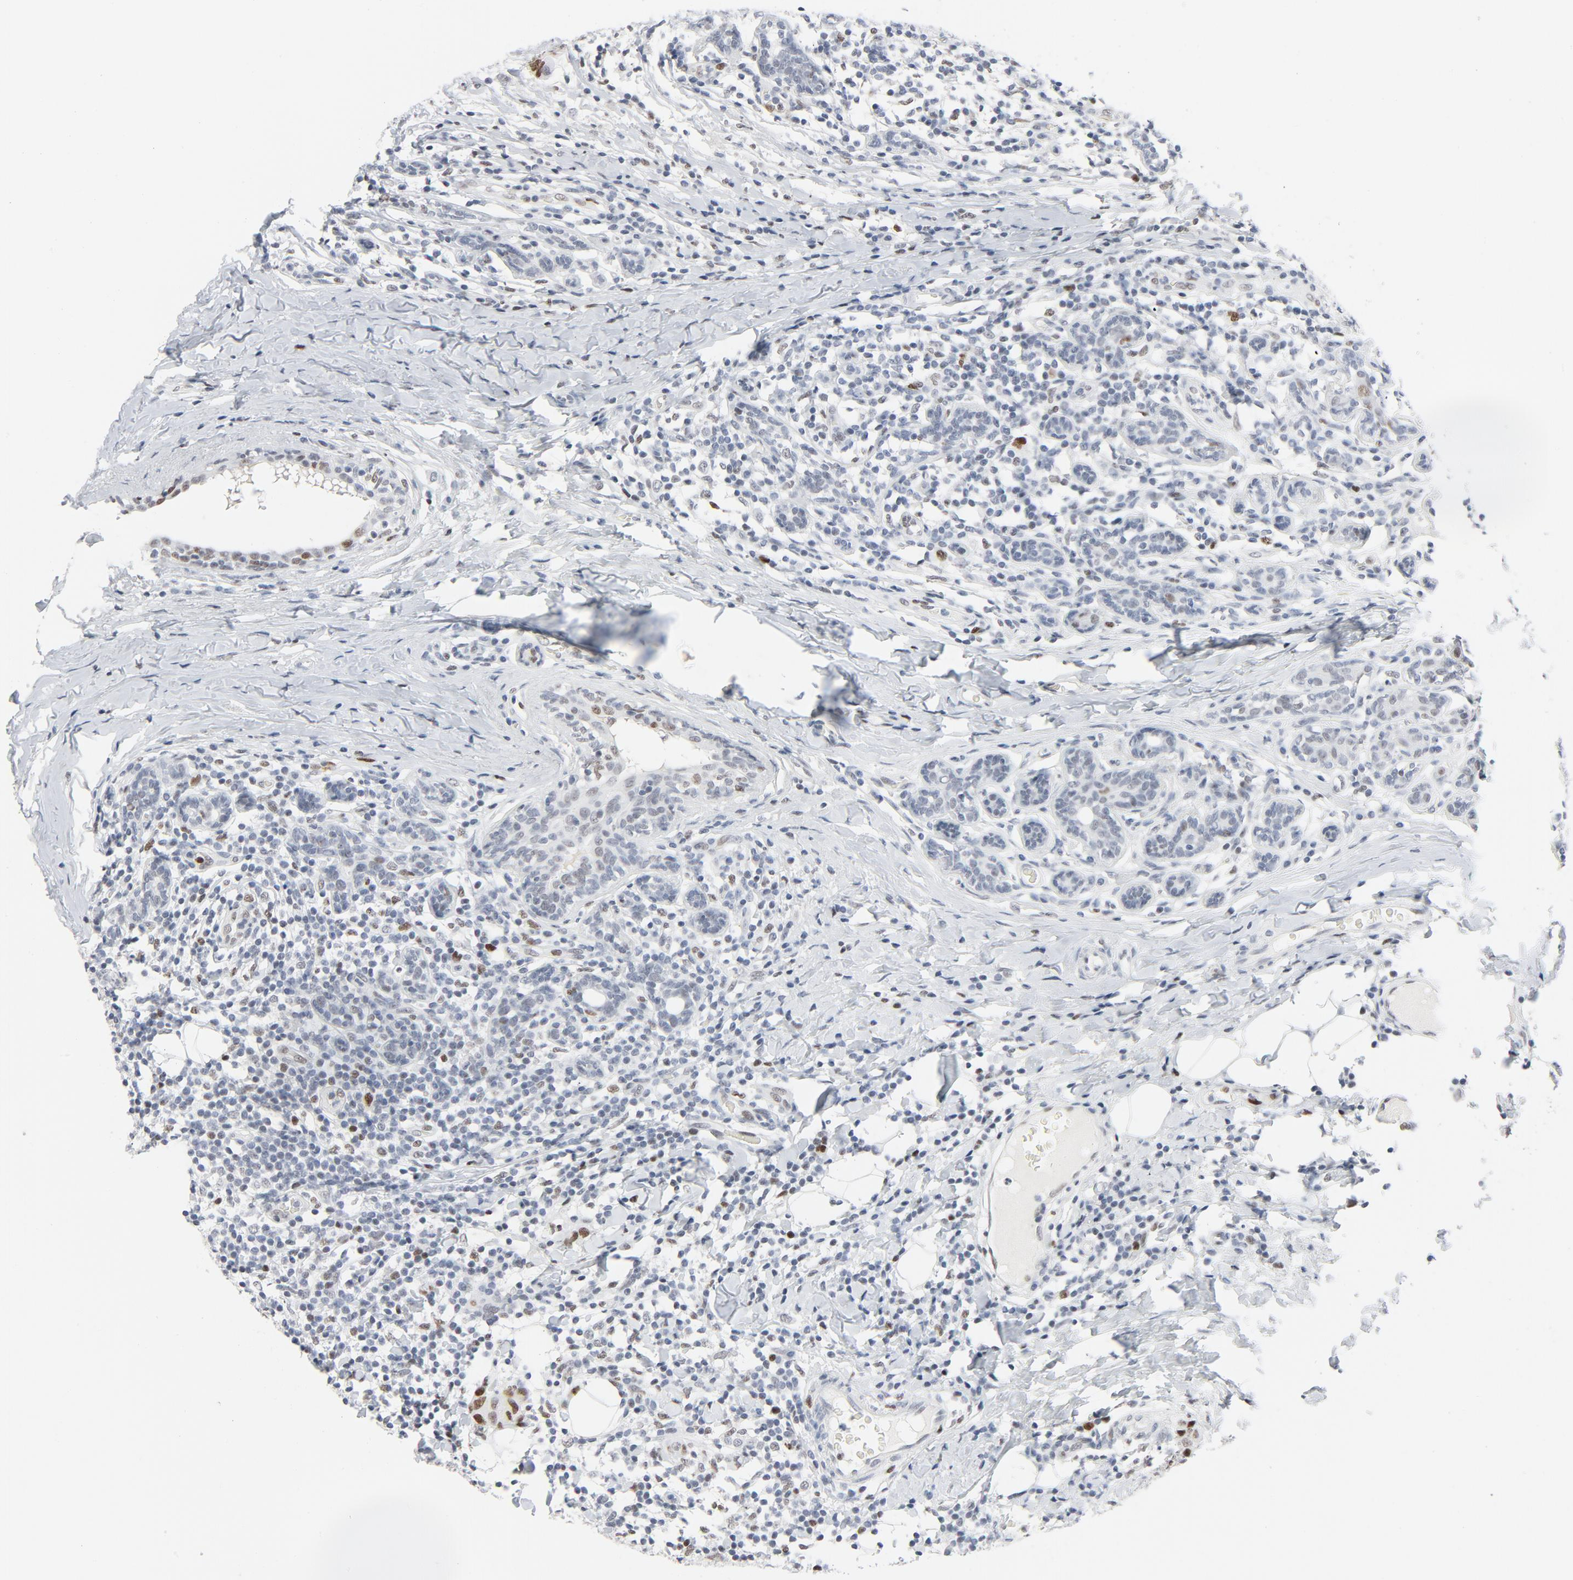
{"staining": {"intensity": "weak", "quantity": "<25%", "location": "nuclear"}, "tissue": "breast cancer", "cell_type": "Tumor cells", "image_type": "cancer", "snomed": [{"axis": "morphology", "description": "Duct carcinoma"}, {"axis": "topography", "description": "Breast"}], "caption": "The image demonstrates no significant expression in tumor cells of breast intraductal carcinoma.", "gene": "POLD1", "patient": {"sex": "female", "age": 40}}